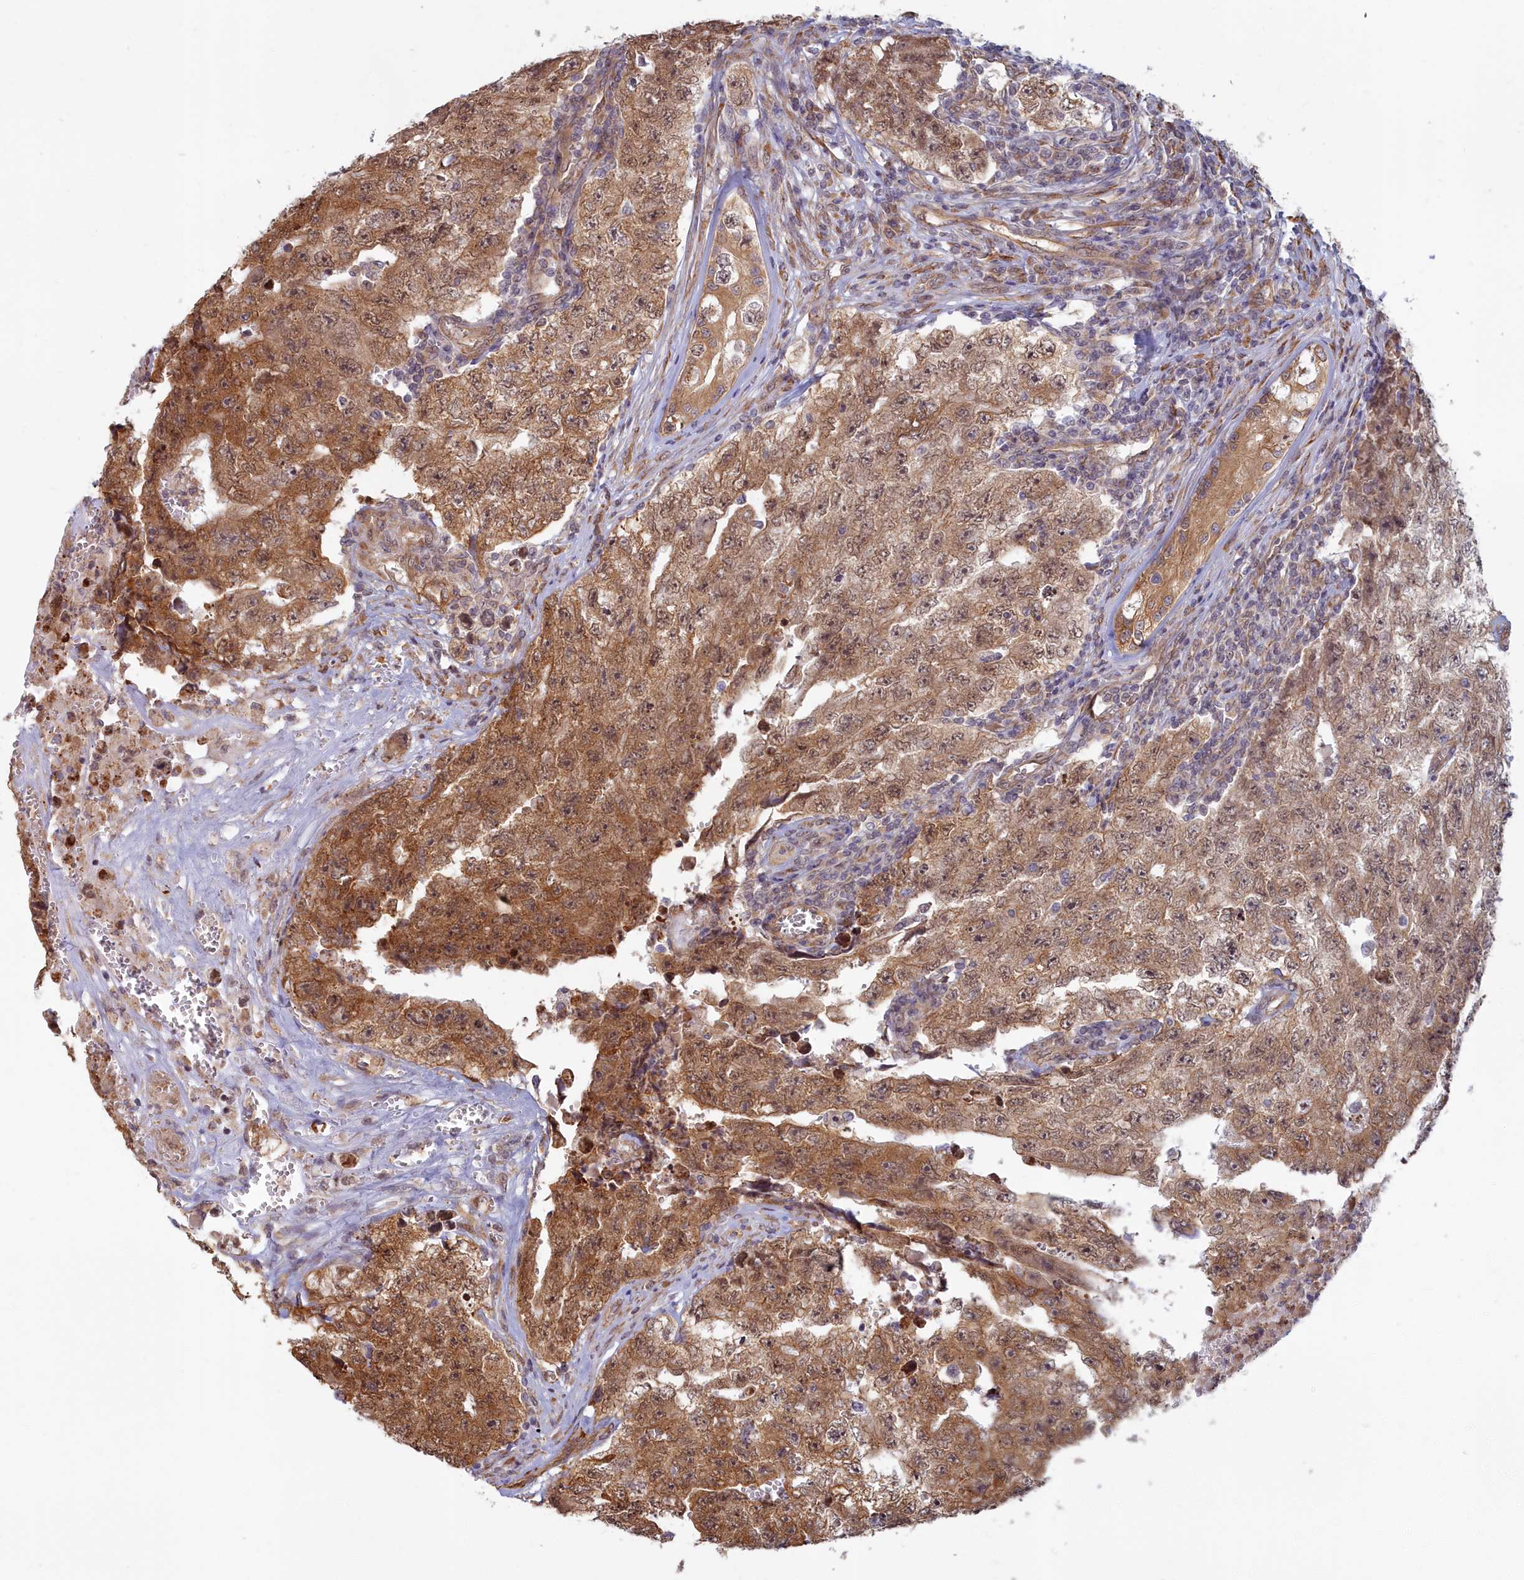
{"staining": {"intensity": "moderate", "quantity": "25%-75%", "location": "cytoplasmic/membranous,nuclear"}, "tissue": "testis cancer", "cell_type": "Tumor cells", "image_type": "cancer", "snomed": [{"axis": "morphology", "description": "Carcinoma, Embryonal, NOS"}, {"axis": "topography", "description": "Testis"}], "caption": "Moderate cytoplasmic/membranous and nuclear expression for a protein is present in approximately 25%-75% of tumor cells of embryonal carcinoma (testis) using IHC.", "gene": "MAK16", "patient": {"sex": "male", "age": 17}}